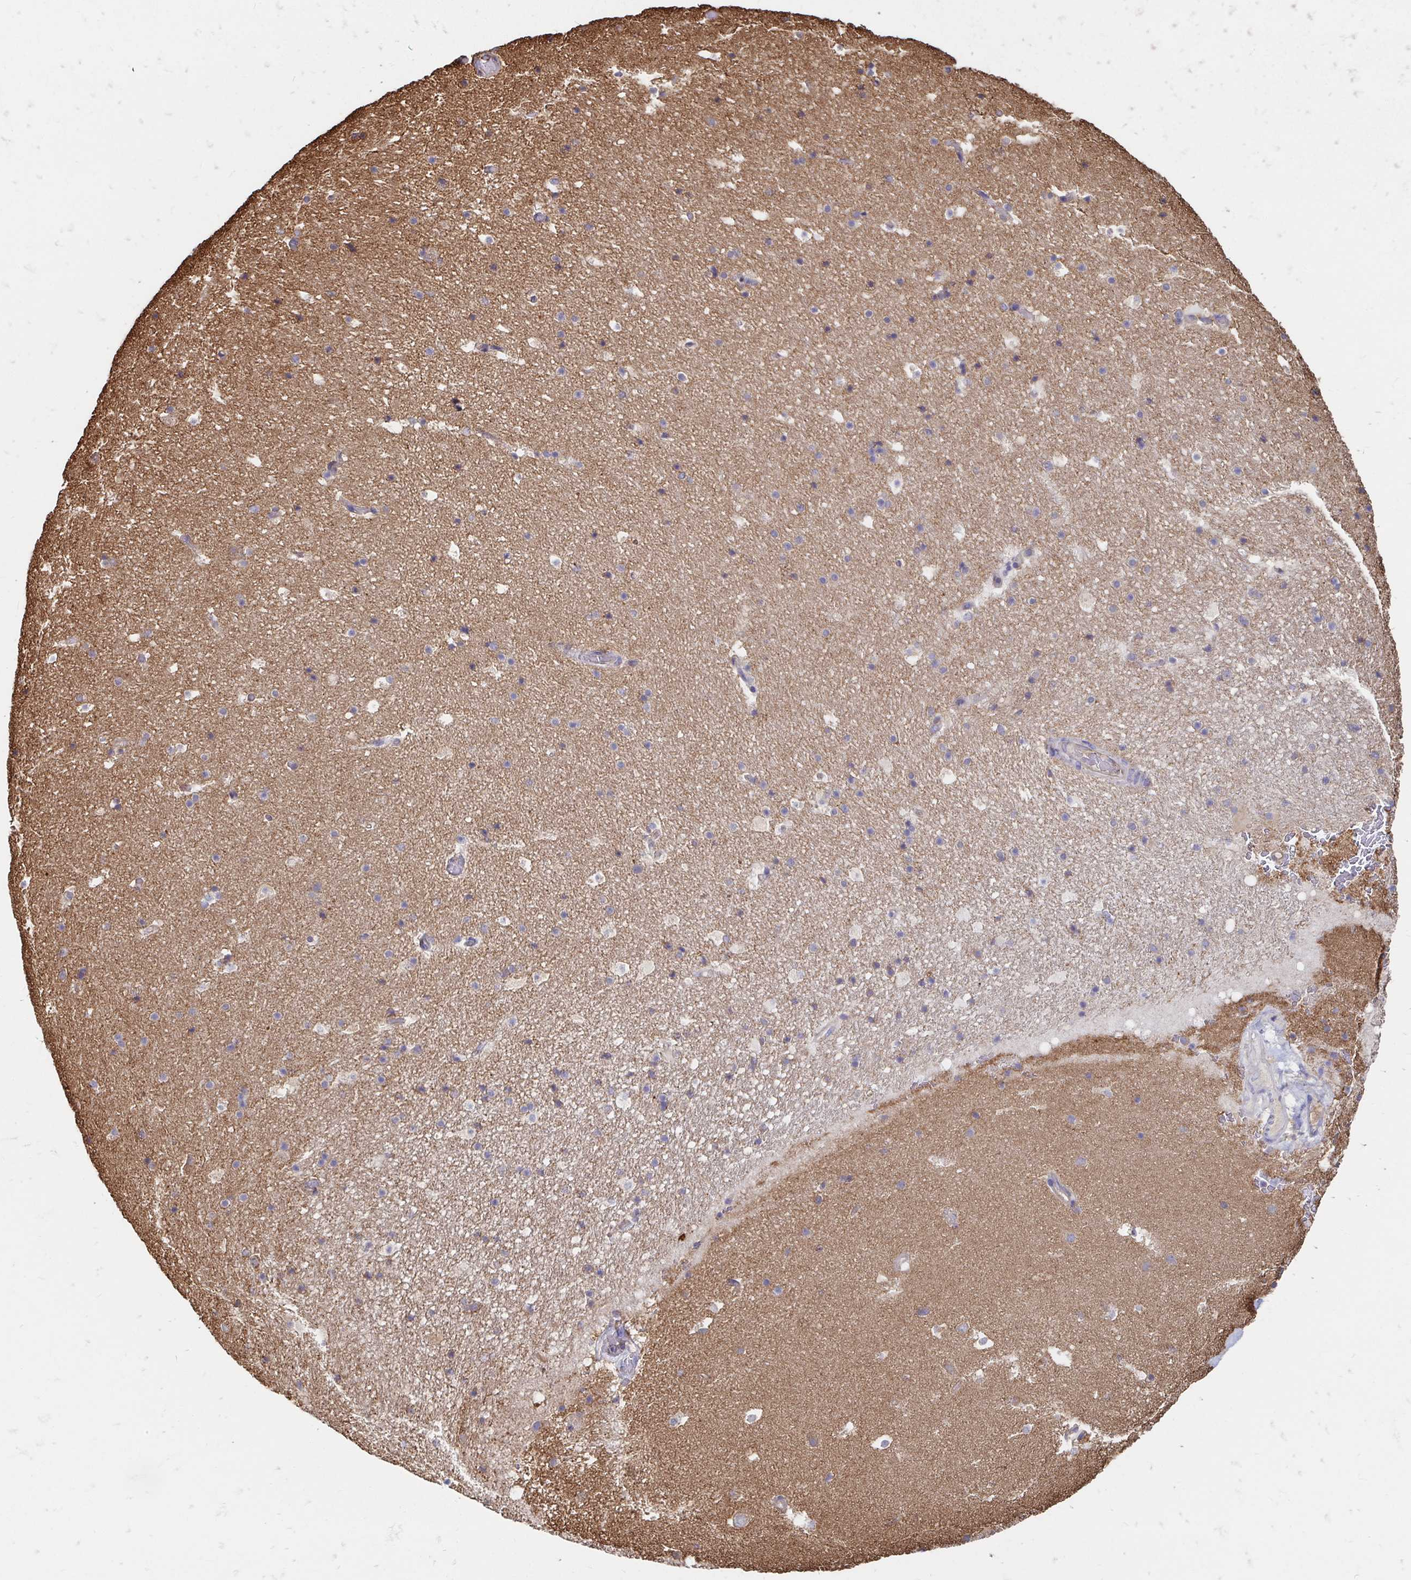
{"staining": {"intensity": "negative", "quantity": "none", "location": "none"}, "tissue": "hippocampus", "cell_type": "Glial cells", "image_type": "normal", "snomed": [{"axis": "morphology", "description": "Normal tissue, NOS"}, {"axis": "topography", "description": "Hippocampus"}], "caption": "Human hippocampus stained for a protein using immunohistochemistry shows no staining in glial cells.", "gene": "CLTC", "patient": {"sex": "male", "age": 26}}